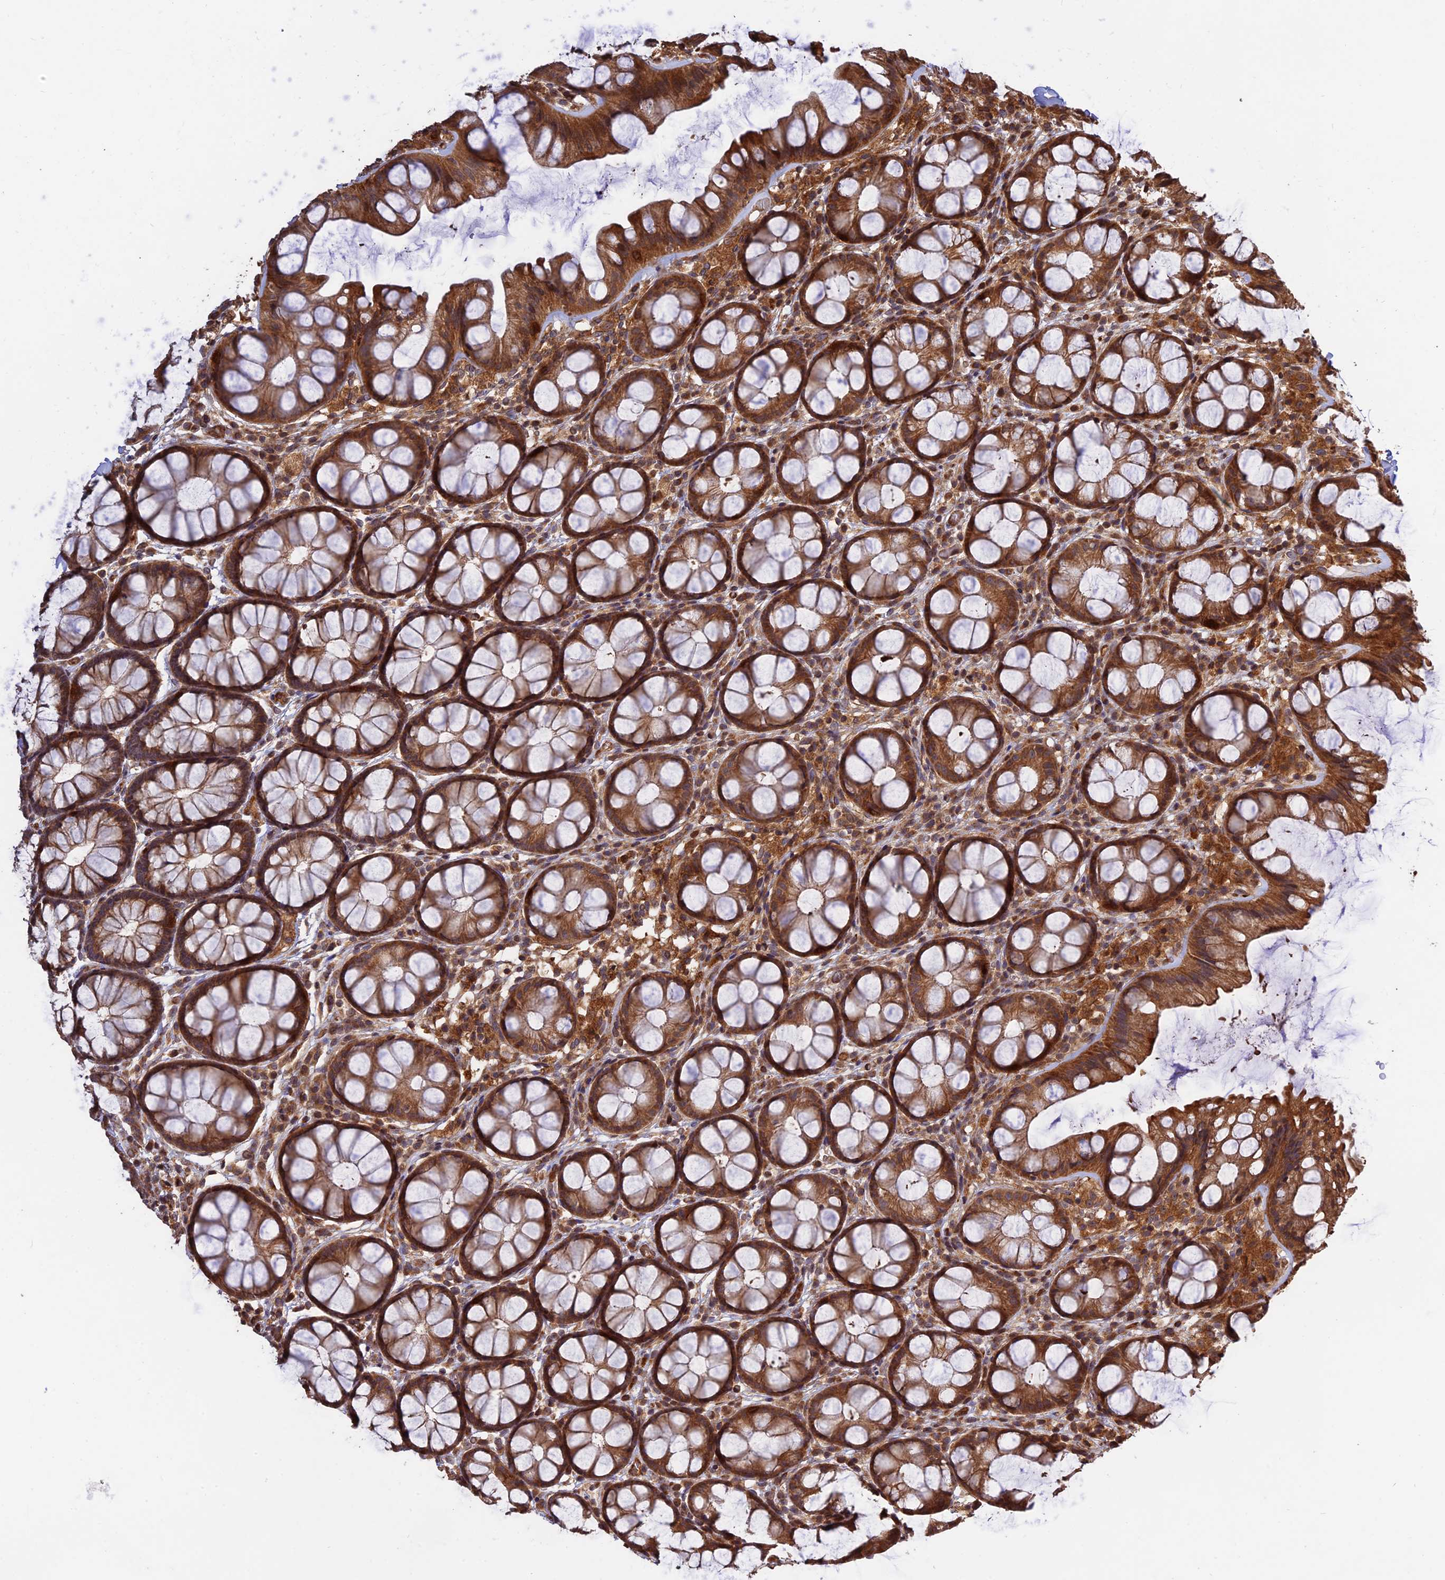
{"staining": {"intensity": "strong", "quantity": ">75%", "location": "cytoplasmic/membranous"}, "tissue": "colon", "cell_type": "Endothelial cells", "image_type": "normal", "snomed": [{"axis": "morphology", "description": "Normal tissue, NOS"}, {"axis": "topography", "description": "Colon"}], "caption": "Benign colon displays strong cytoplasmic/membranous staining in about >75% of endothelial cells, visualized by immunohistochemistry. Using DAB (3,3'-diaminobenzidine) (brown) and hematoxylin (blue) stains, captured at high magnification using brightfield microscopy.", "gene": "CREBL2", "patient": {"sex": "male", "age": 47}}